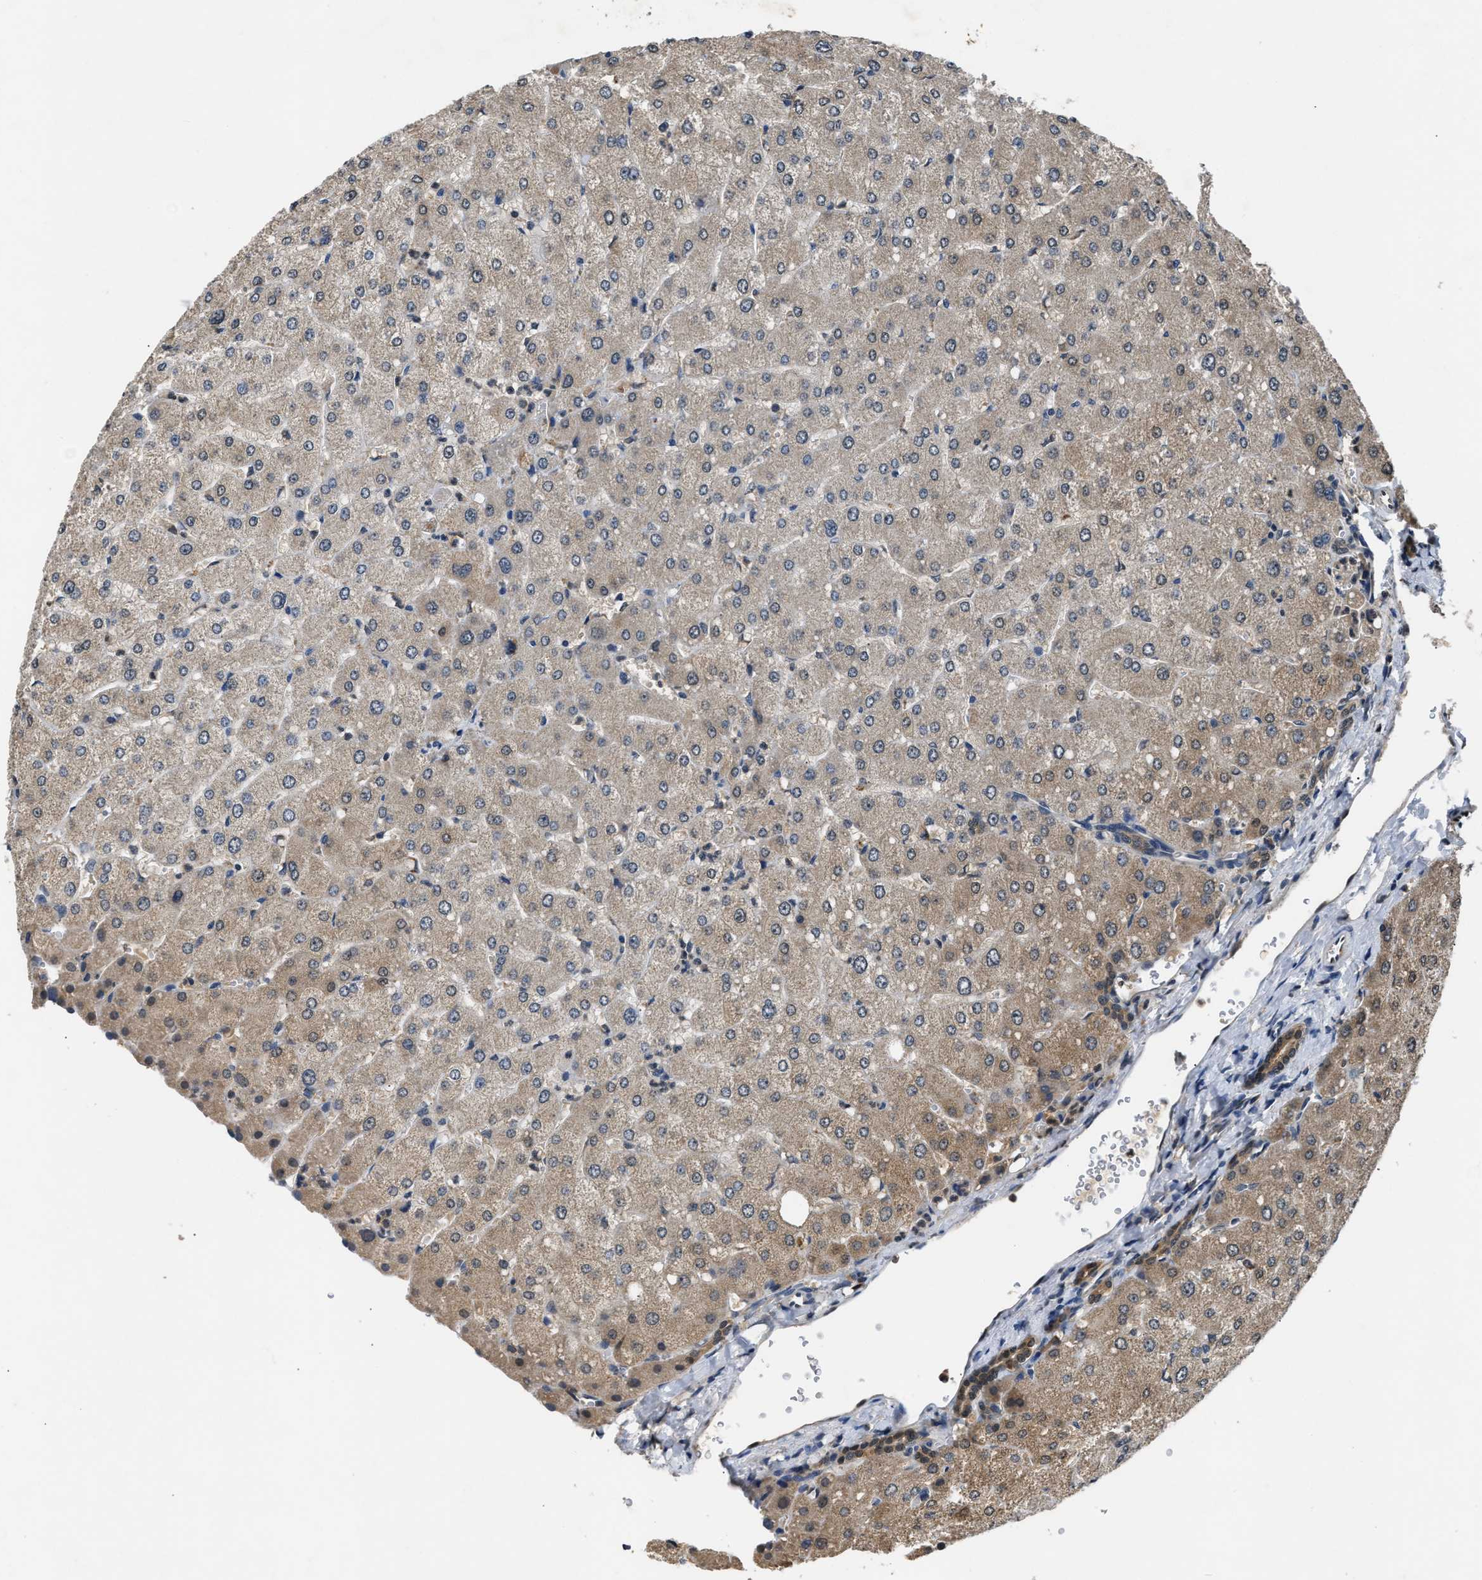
{"staining": {"intensity": "moderate", "quantity": ">75%", "location": "cytoplasmic/membranous"}, "tissue": "liver", "cell_type": "Cholangiocytes", "image_type": "normal", "snomed": [{"axis": "morphology", "description": "Normal tissue, NOS"}, {"axis": "topography", "description": "Liver"}], "caption": "Brown immunohistochemical staining in unremarkable liver exhibits moderate cytoplasmic/membranous staining in approximately >75% of cholangiocytes. Using DAB (3,3'-diaminobenzidine) (brown) and hematoxylin (blue) stains, captured at high magnification using brightfield microscopy.", "gene": "TP53I3", "patient": {"sex": "male", "age": 55}}